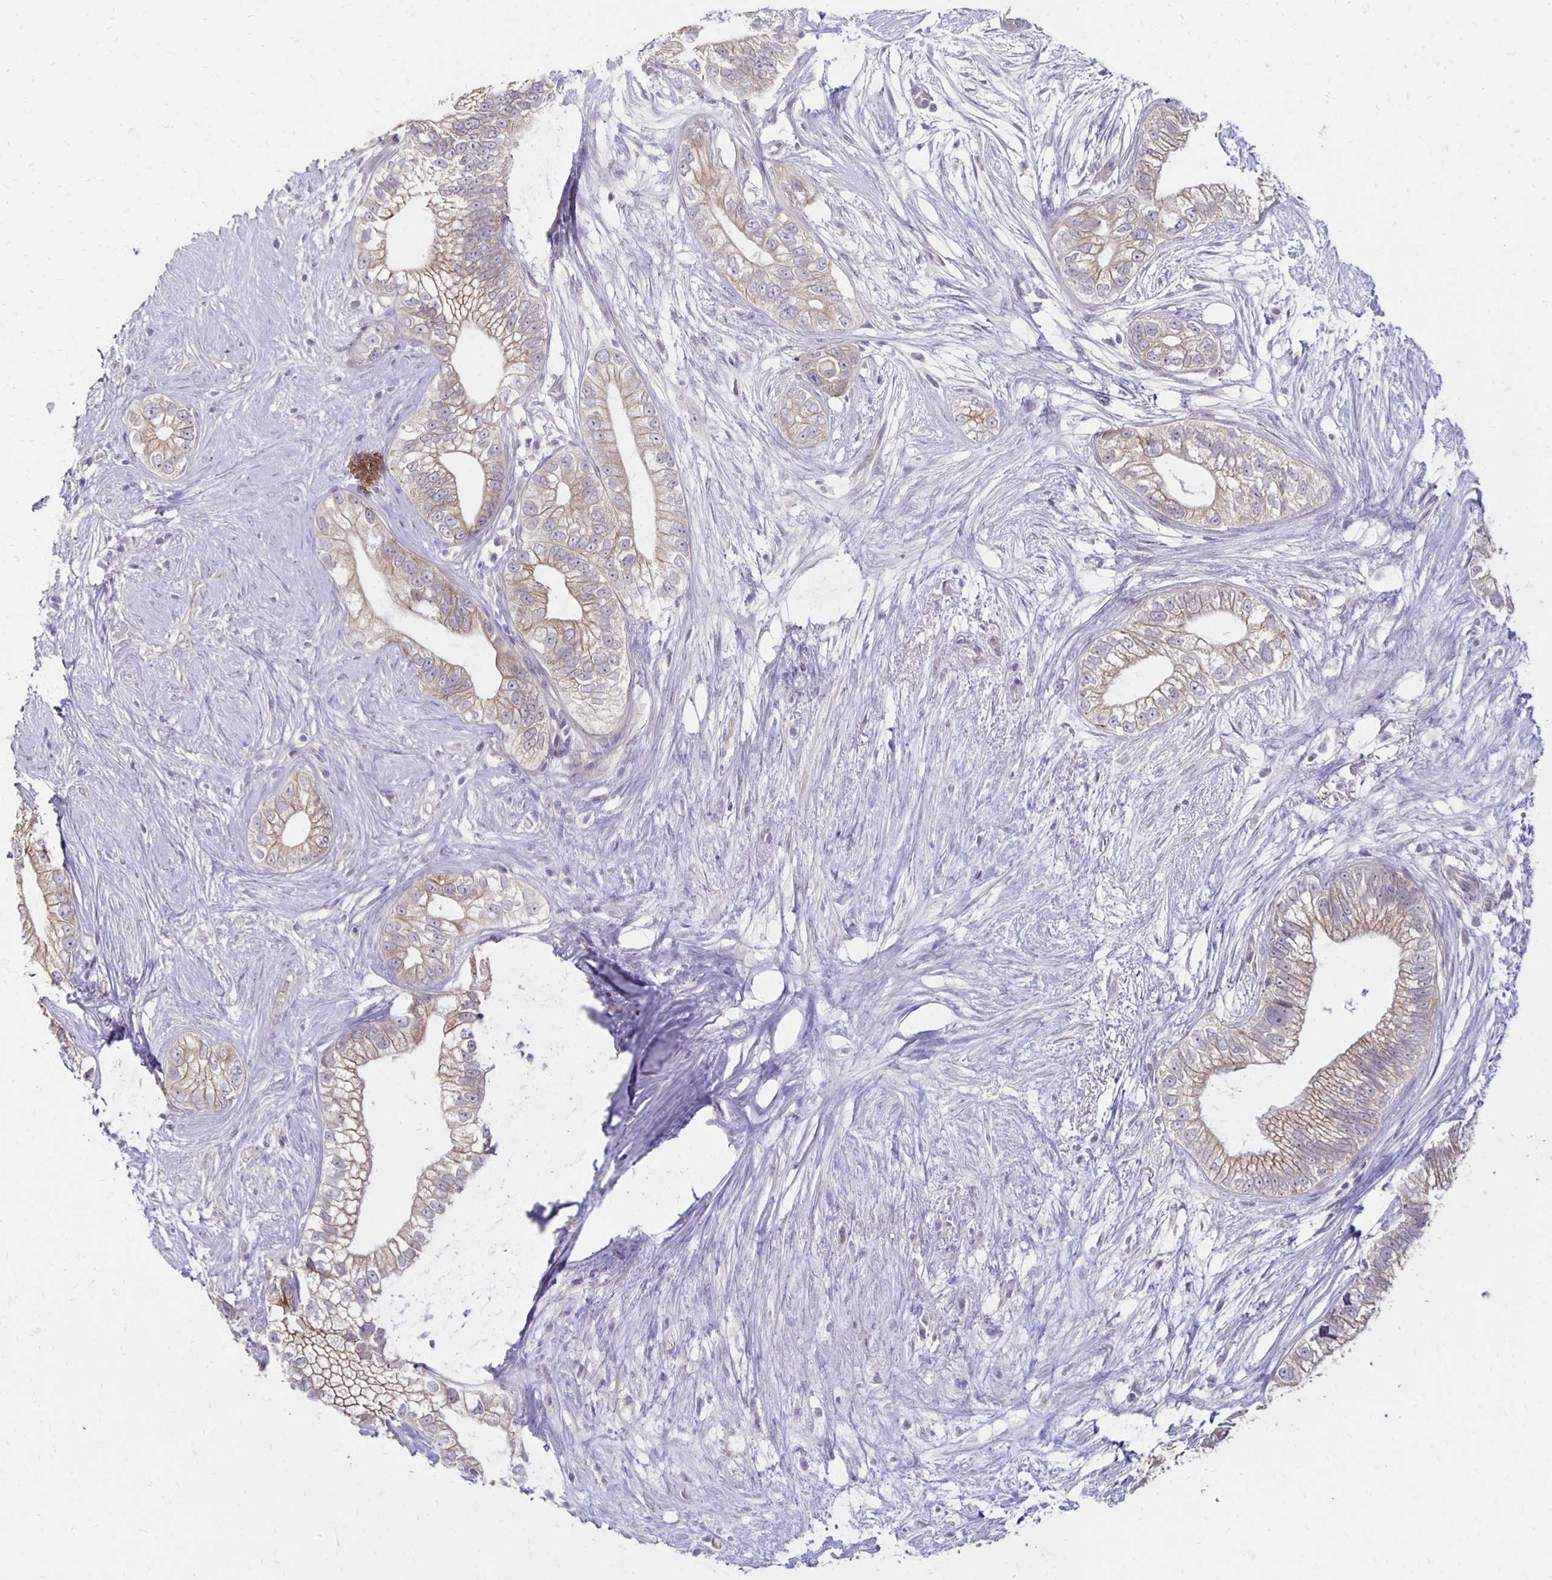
{"staining": {"intensity": "weak", "quantity": ">75%", "location": "cytoplasmic/membranous"}, "tissue": "pancreatic cancer", "cell_type": "Tumor cells", "image_type": "cancer", "snomed": [{"axis": "morphology", "description": "Adenocarcinoma, NOS"}, {"axis": "topography", "description": "Pancreas"}], "caption": "A brown stain labels weak cytoplasmic/membranous expression of a protein in human pancreatic cancer tumor cells.", "gene": "KATNBL1", "patient": {"sex": "male", "age": 70}}